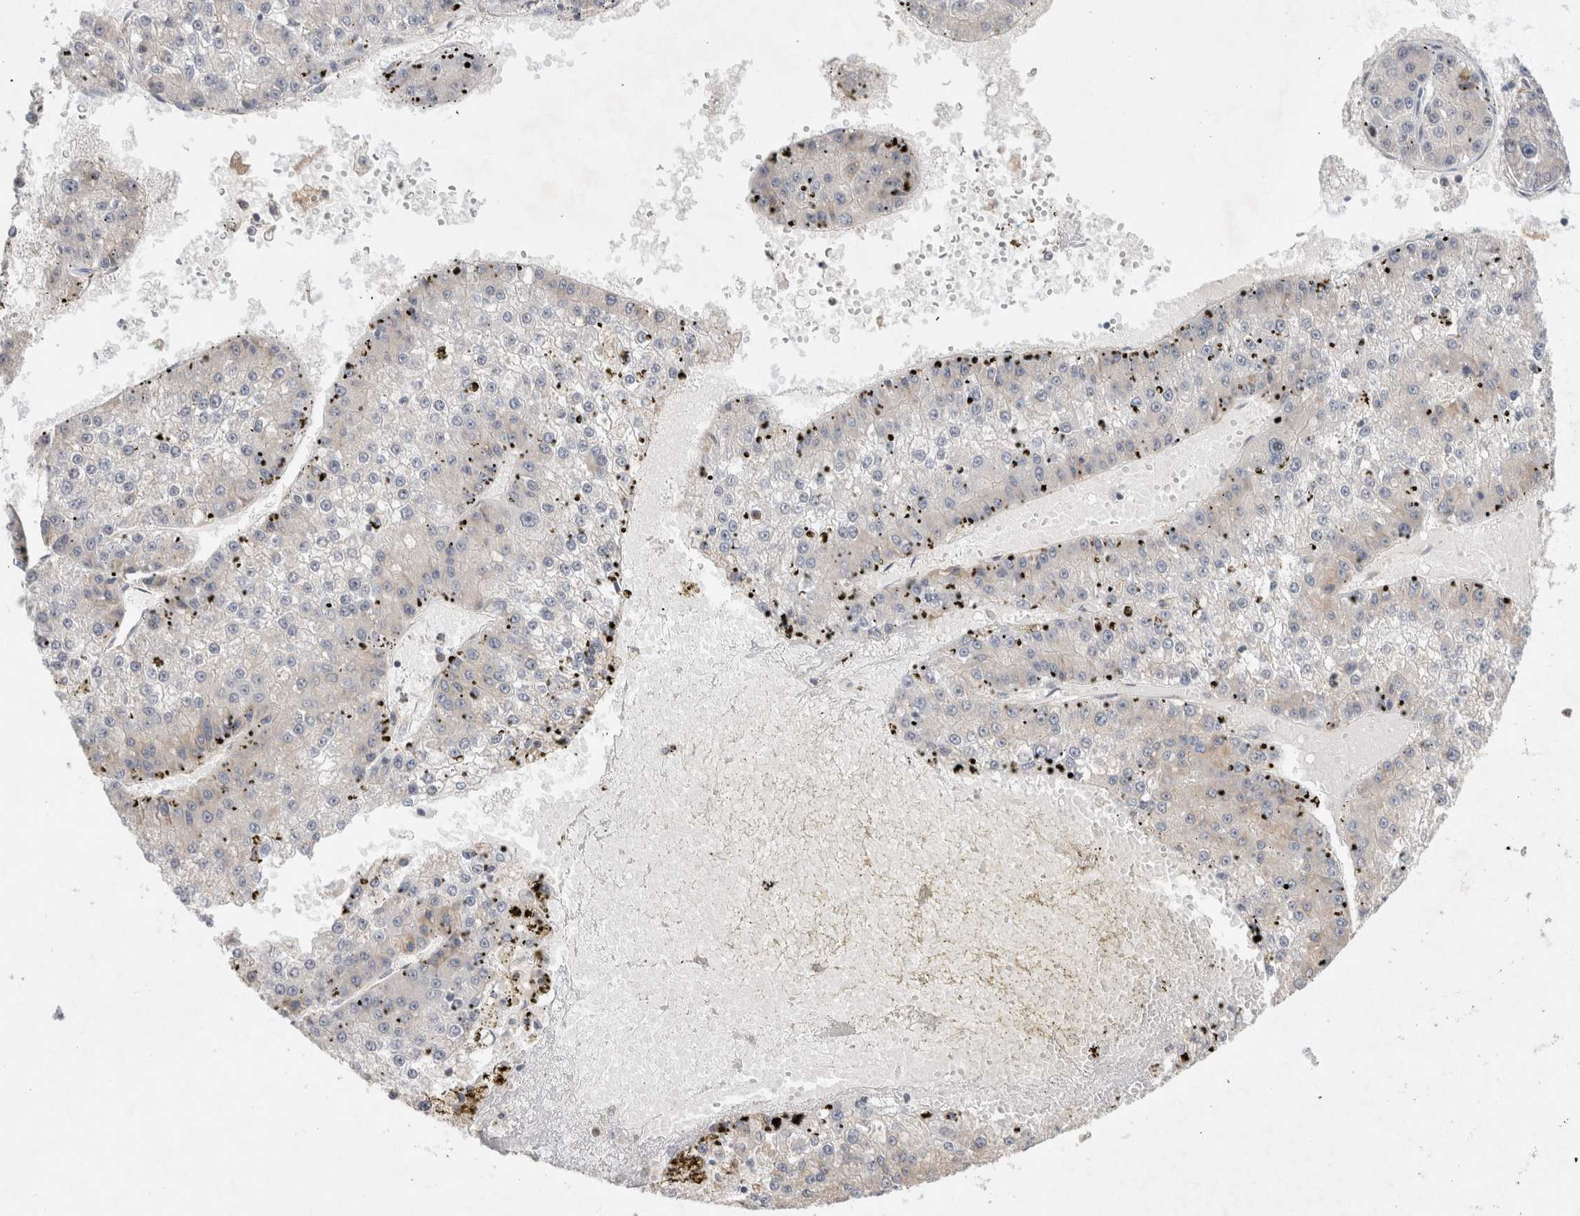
{"staining": {"intensity": "weak", "quantity": "<25%", "location": "cytoplasmic/membranous"}, "tissue": "liver cancer", "cell_type": "Tumor cells", "image_type": "cancer", "snomed": [{"axis": "morphology", "description": "Carcinoma, Hepatocellular, NOS"}, {"axis": "topography", "description": "Liver"}], "caption": "The immunohistochemistry (IHC) micrograph has no significant expression in tumor cells of liver cancer tissue. Nuclei are stained in blue.", "gene": "NEDD4L", "patient": {"sex": "female", "age": 73}}